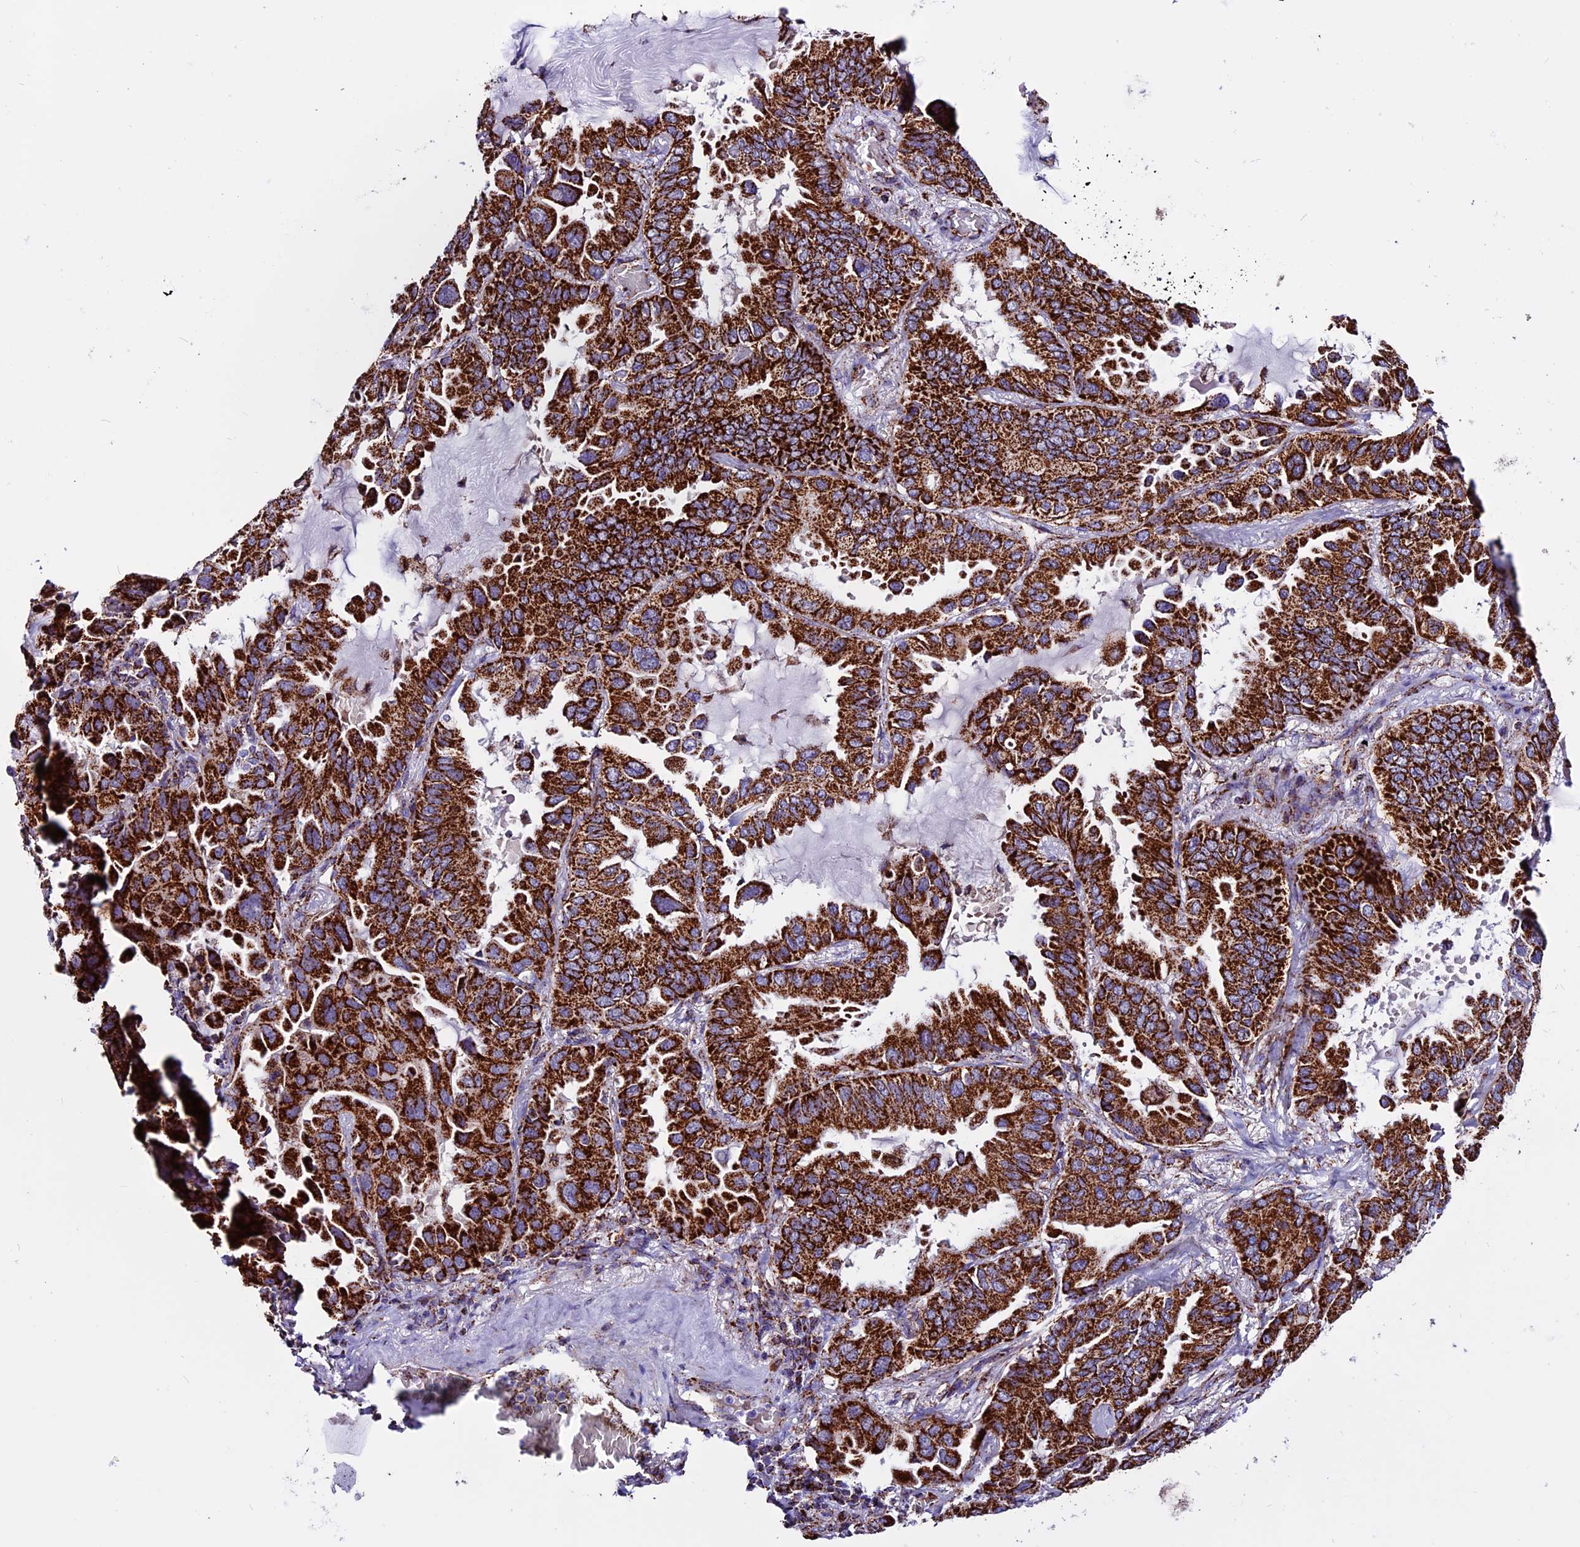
{"staining": {"intensity": "strong", "quantity": ">75%", "location": "cytoplasmic/membranous"}, "tissue": "lung cancer", "cell_type": "Tumor cells", "image_type": "cancer", "snomed": [{"axis": "morphology", "description": "Adenocarcinoma, NOS"}, {"axis": "topography", "description": "Lung"}], "caption": "Protein expression analysis of human lung cancer reveals strong cytoplasmic/membranous positivity in about >75% of tumor cells.", "gene": "CX3CL1", "patient": {"sex": "male", "age": 64}}